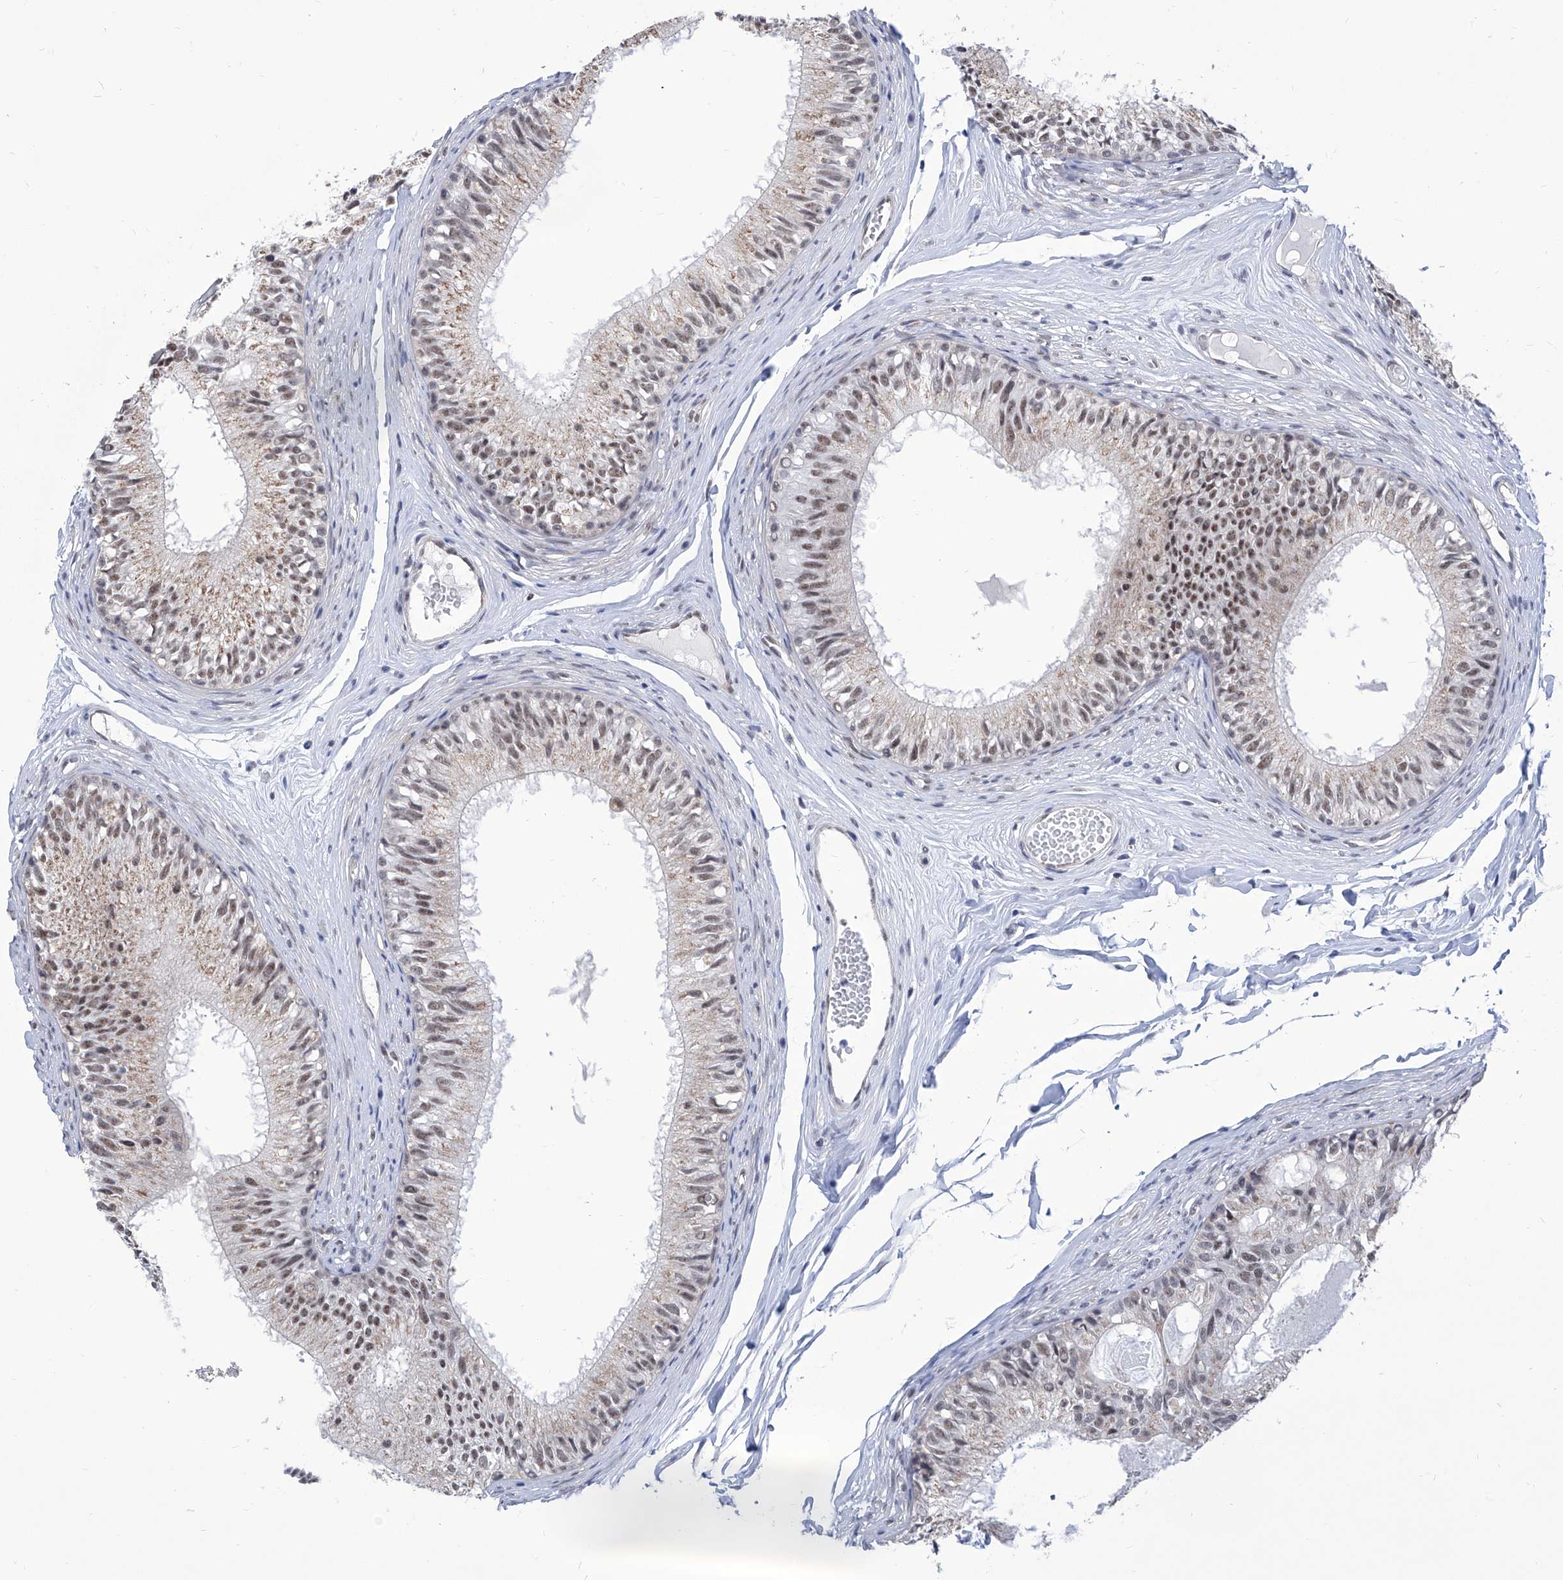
{"staining": {"intensity": "moderate", "quantity": ">75%", "location": "nuclear"}, "tissue": "epididymis", "cell_type": "Glandular cells", "image_type": "normal", "snomed": [{"axis": "morphology", "description": "Normal tissue, NOS"}, {"axis": "morphology", "description": "Seminoma in situ"}, {"axis": "topography", "description": "Testis"}, {"axis": "topography", "description": "Epididymis"}], "caption": "A high-resolution histopathology image shows immunohistochemistry (IHC) staining of normal epididymis, which demonstrates moderate nuclear staining in about >75% of glandular cells.", "gene": "SART1", "patient": {"sex": "male", "age": 28}}